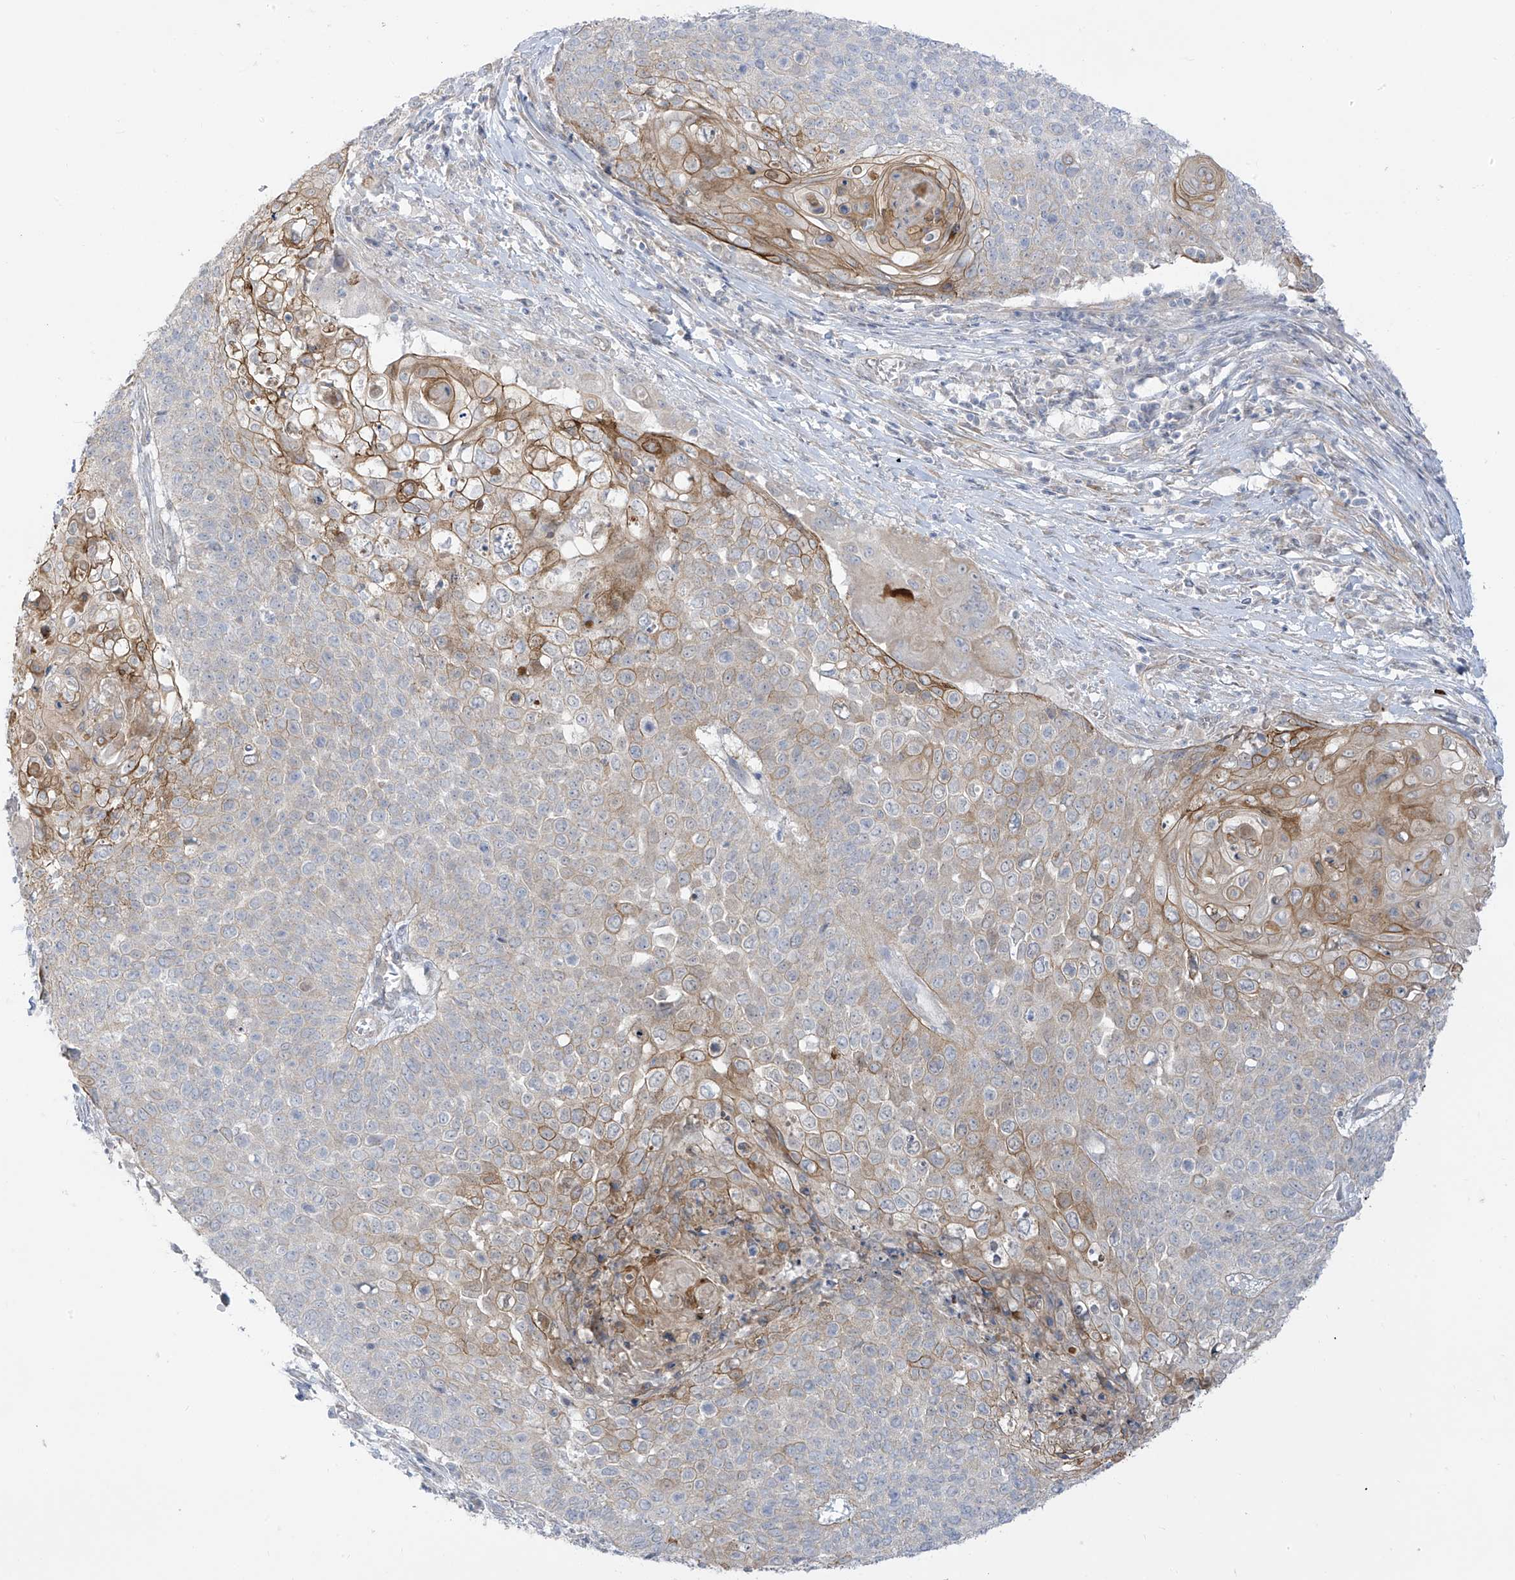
{"staining": {"intensity": "moderate", "quantity": "25%-75%", "location": "cytoplasmic/membranous"}, "tissue": "cervical cancer", "cell_type": "Tumor cells", "image_type": "cancer", "snomed": [{"axis": "morphology", "description": "Squamous cell carcinoma, NOS"}, {"axis": "topography", "description": "Cervix"}], "caption": "This is an image of immunohistochemistry staining of cervical cancer, which shows moderate positivity in the cytoplasmic/membranous of tumor cells.", "gene": "EIPR1", "patient": {"sex": "female", "age": 39}}